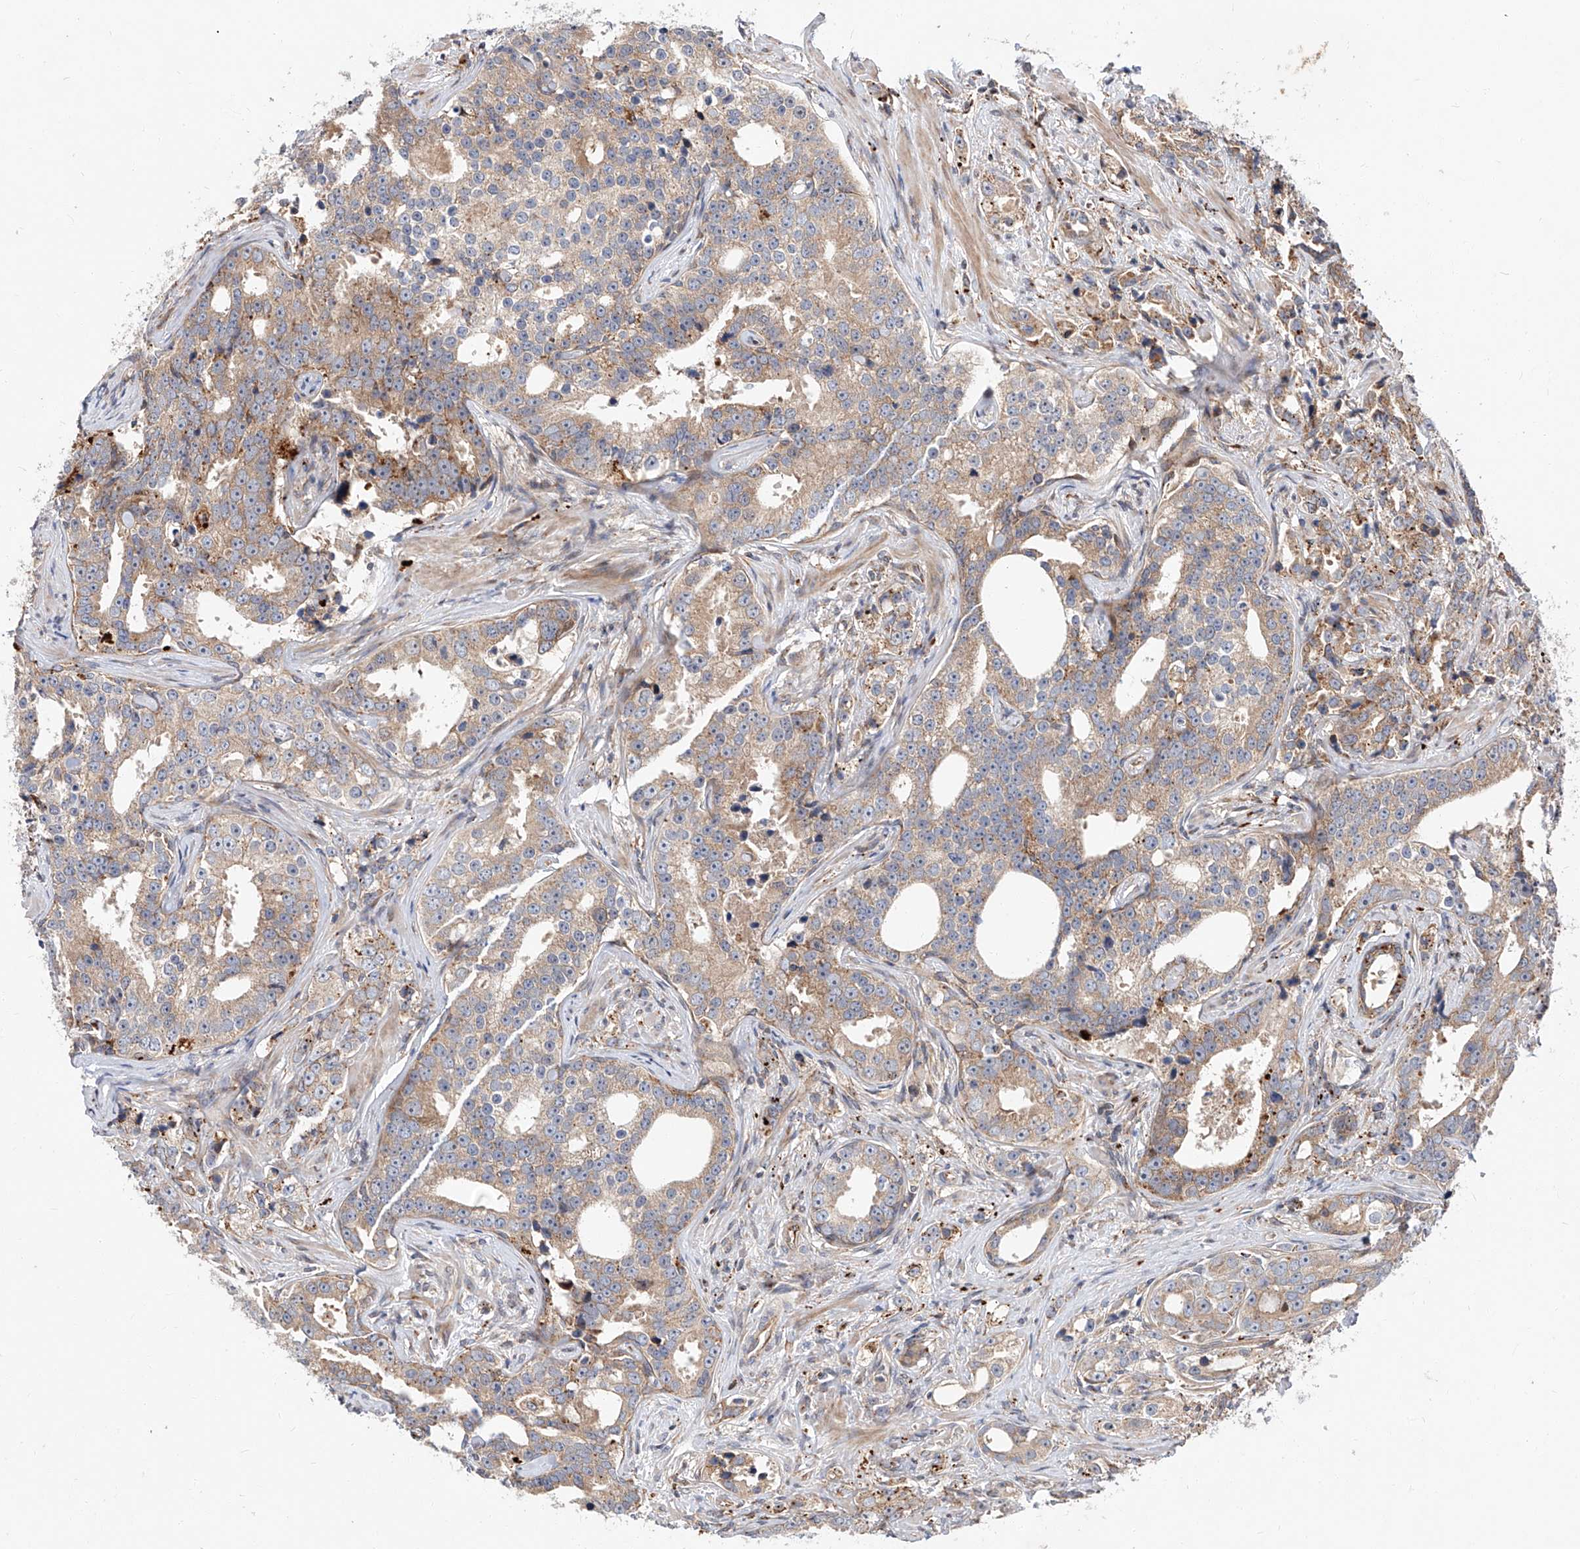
{"staining": {"intensity": "moderate", "quantity": "<25%", "location": "cytoplasmic/membranous"}, "tissue": "prostate cancer", "cell_type": "Tumor cells", "image_type": "cancer", "snomed": [{"axis": "morphology", "description": "Adenocarcinoma, High grade"}, {"axis": "topography", "description": "Prostate"}], "caption": "Immunohistochemical staining of human prostate cancer (high-grade adenocarcinoma) shows low levels of moderate cytoplasmic/membranous protein staining in approximately <25% of tumor cells.", "gene": "DIRAS3", "patient": {"sex": "male", "age": 62}}